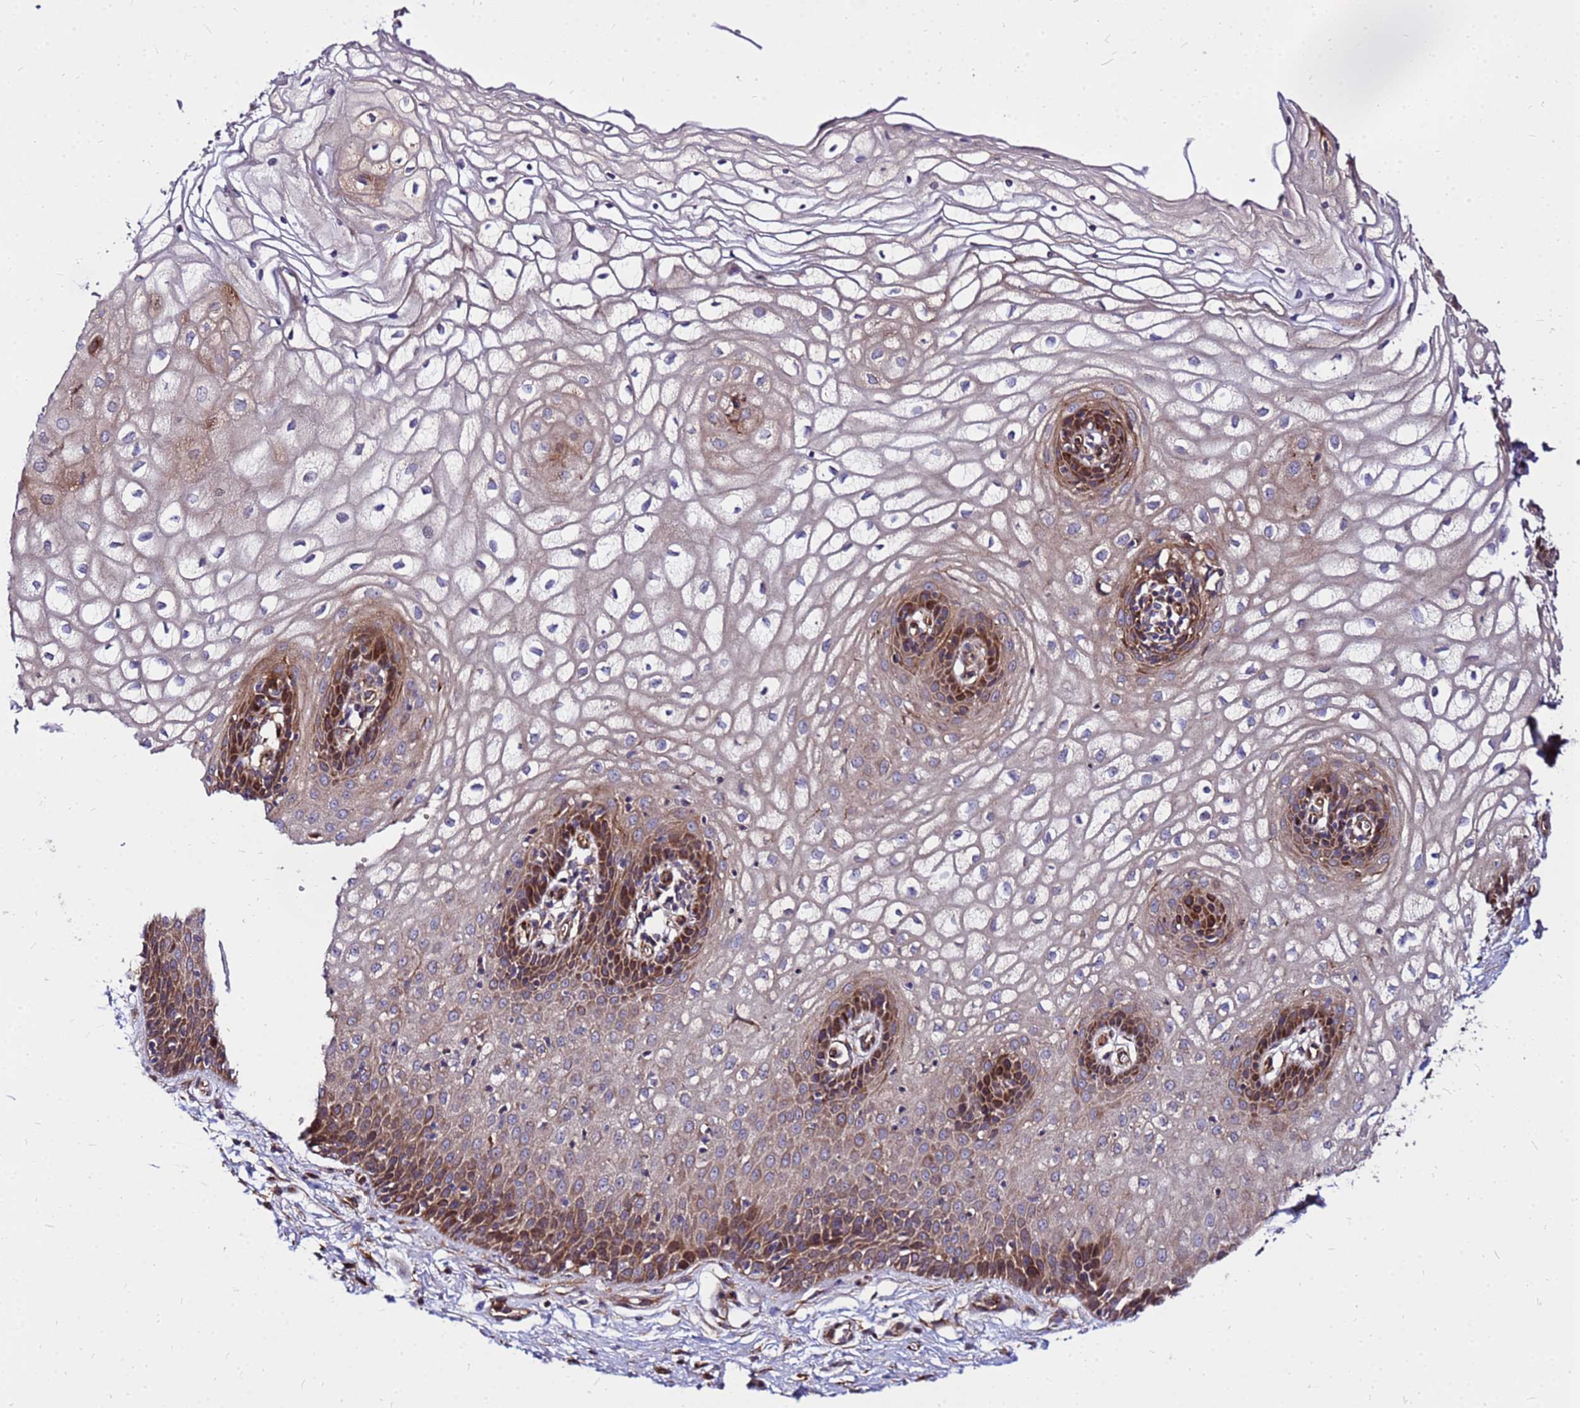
{"staining": {"intensity": "moderate", "quantity": "25%-75%", "location": "cytoplasmic/membranous"}, "tissue": "vagina", "cell_type": "Squamous epithelial cells", "image_type": "normal", "snomed": [{"axis": "morphology", "description": "Normal tissue, NOS"}, {"axis": "topography", "description": "Vagina"}], "caption": "Immunohistochemical staining of benign human vagina shows 25%-75% levels of moderate cytoplasmic/membranous protein expression in approximately 25%-75% of squamous epithelial cells. (DAB (3,3'-diaminobenzidine) = brown stain, brightfield microscopy at high magnification).", "gene": "WWC2", "patient": {"sex": "female", "age": 34}}